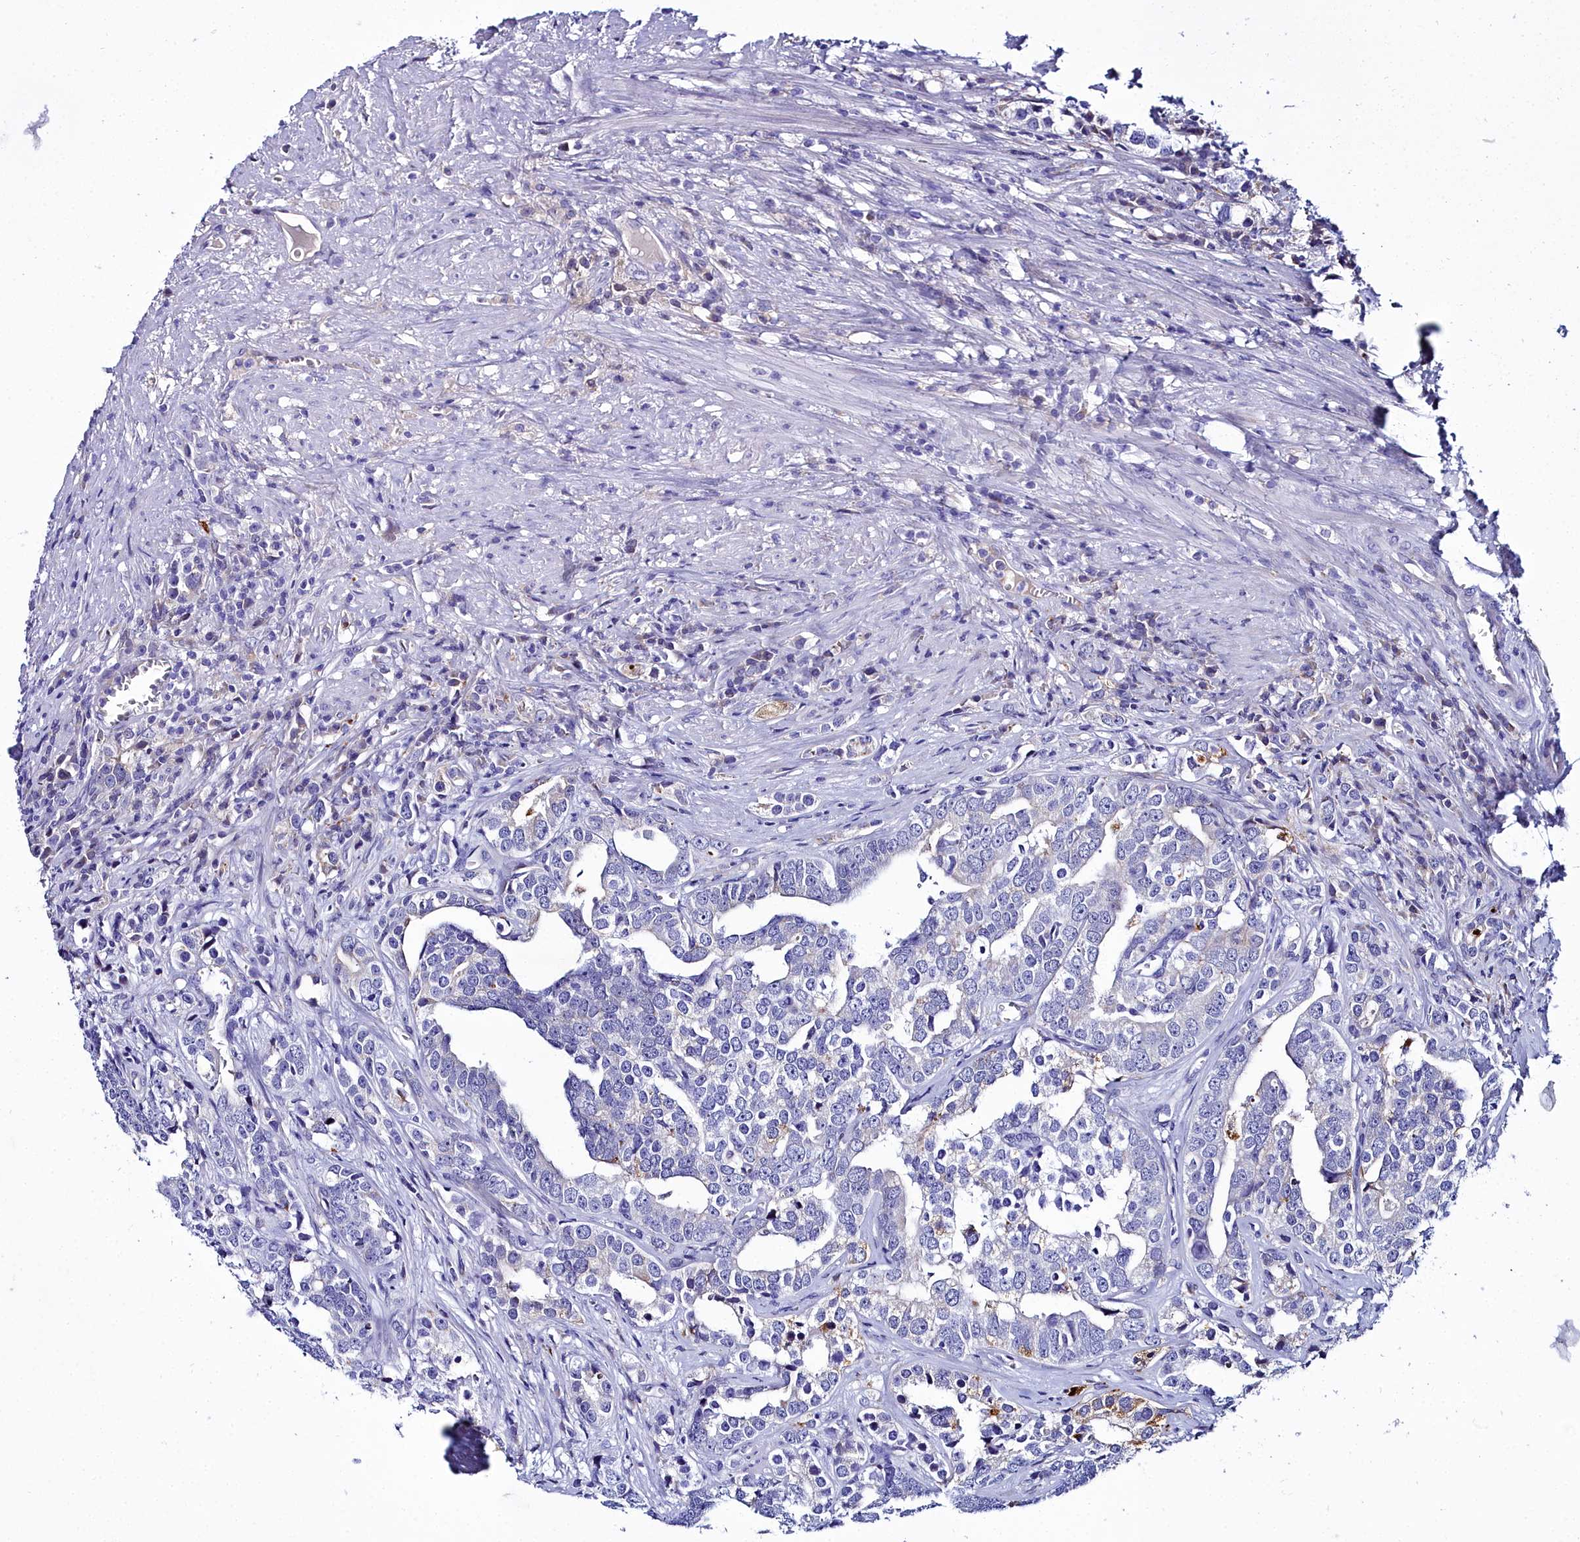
{"staining": {"intensity": "negative", "quantity": "none", "location": "none"}, "tissue": "prostate cancer", "cell_type": "Tumor cells", "image_type": "cancer", "snomed": [{"axis": "morphology", "description": "Adenocarcinoma, High grade"}, {"axis": "topography", "description": "Prostate"}], "caption": "A high-resolution image shows IHC staining of prostate cancer, which shows no significant staining in tumor cells.", "gene": "ELAPOR2", "patient": {"sex": "male", "age": 71}}